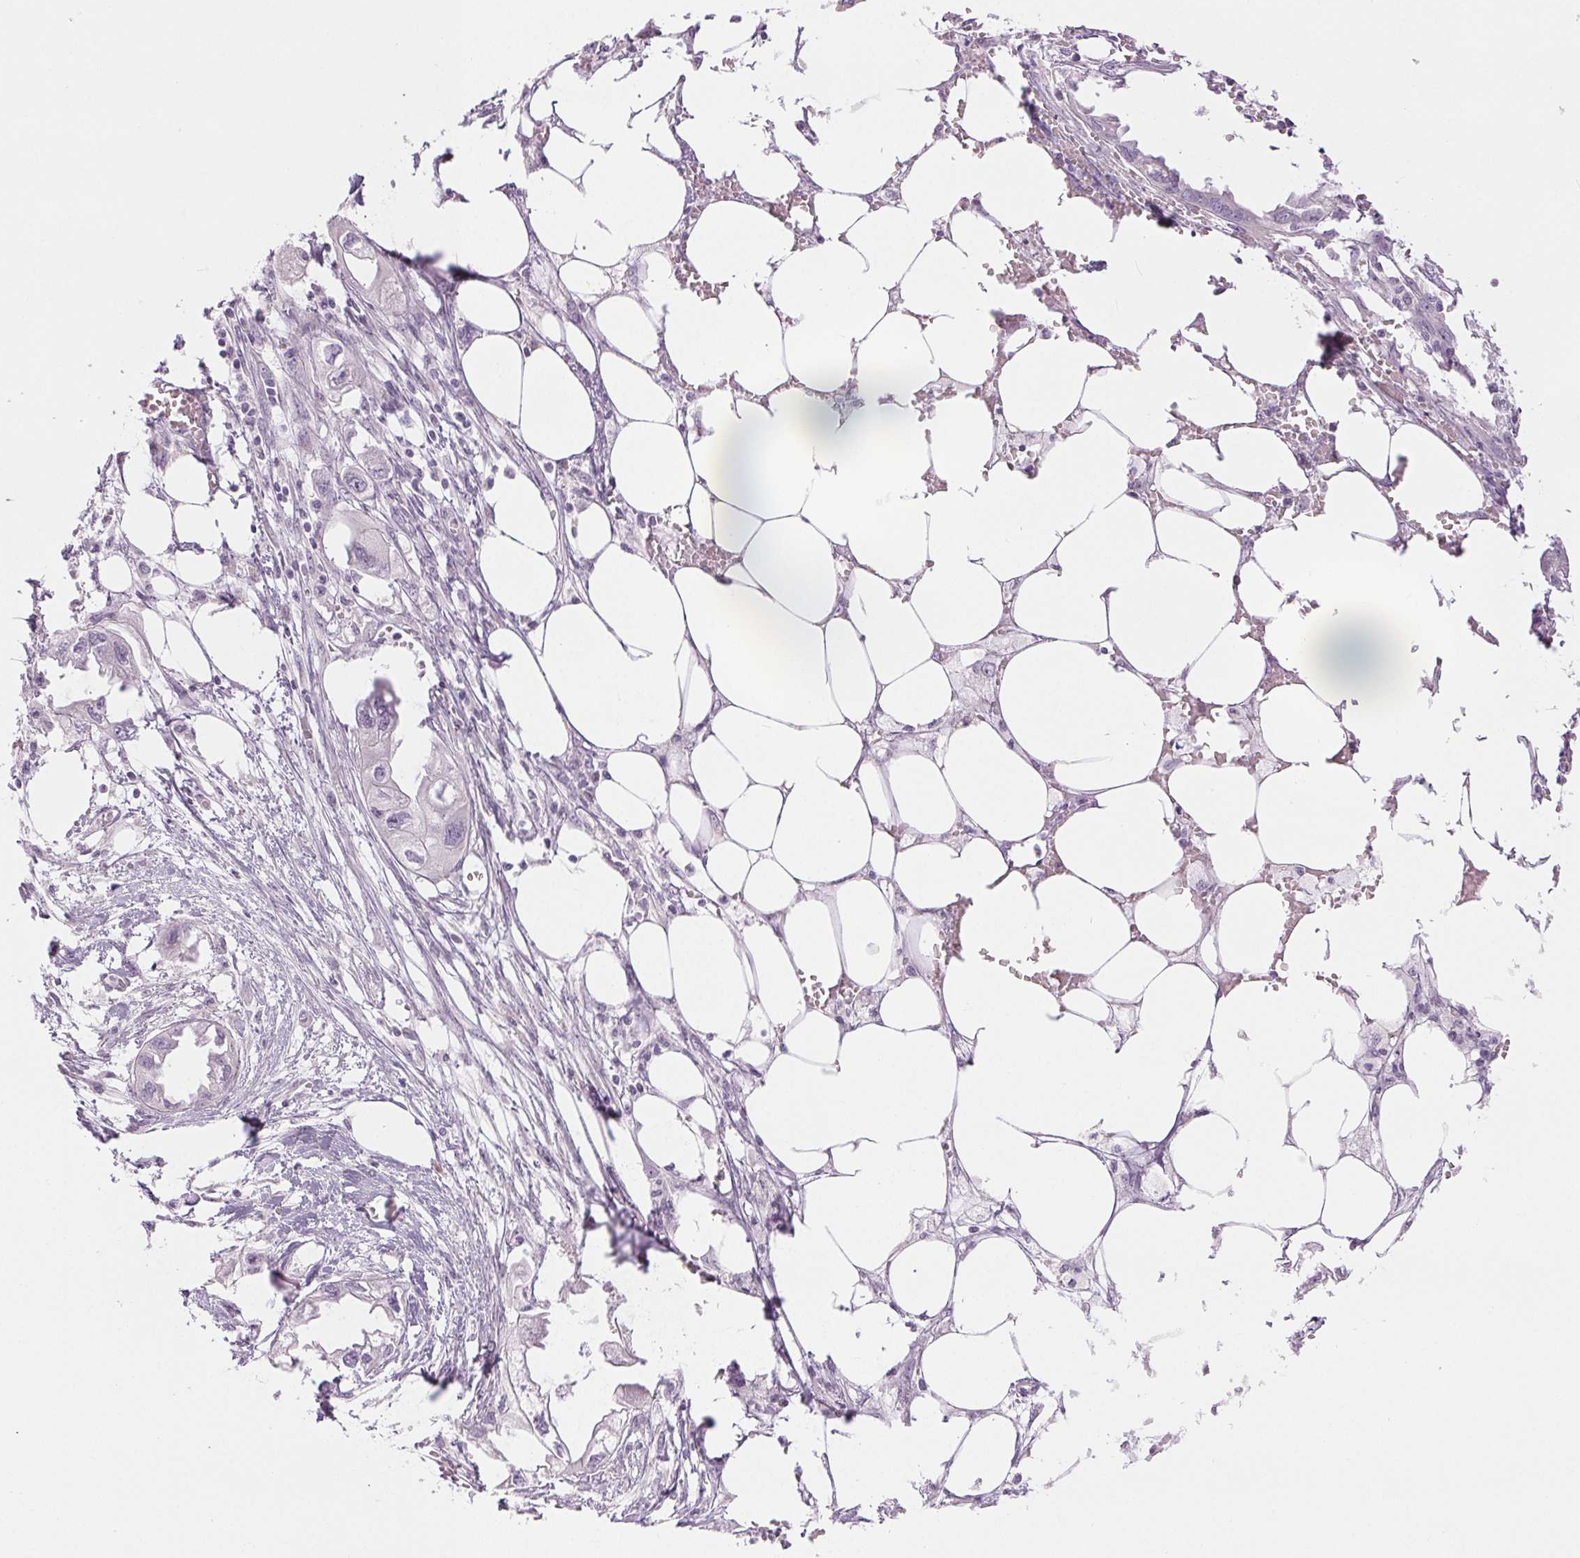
{"staining": {"intensity": "negative", "quantity": "none", "location": "none"}, "tissue": "endometrial cancer", "cell_type": "Tumor cells", "image_type": "cancer", "snomed": [{"axis": "morphology", "description": "Adenocarcinoma, NOS"}, {"axis": "morphology", "description": "Adenocarcinoma, metastatic, NOS"}, {"axis": "topography", "description": "Adipose tissue"}, {"axis": "topography", "description": "Endometrium"}], "caption": "Endometrial cancer stained for a protein using immunohistochemistry (IHC) demonstrates no staining tumor cells.", "gene": "SLC5A2", "patient": {"sex": "female", "age": 67}}